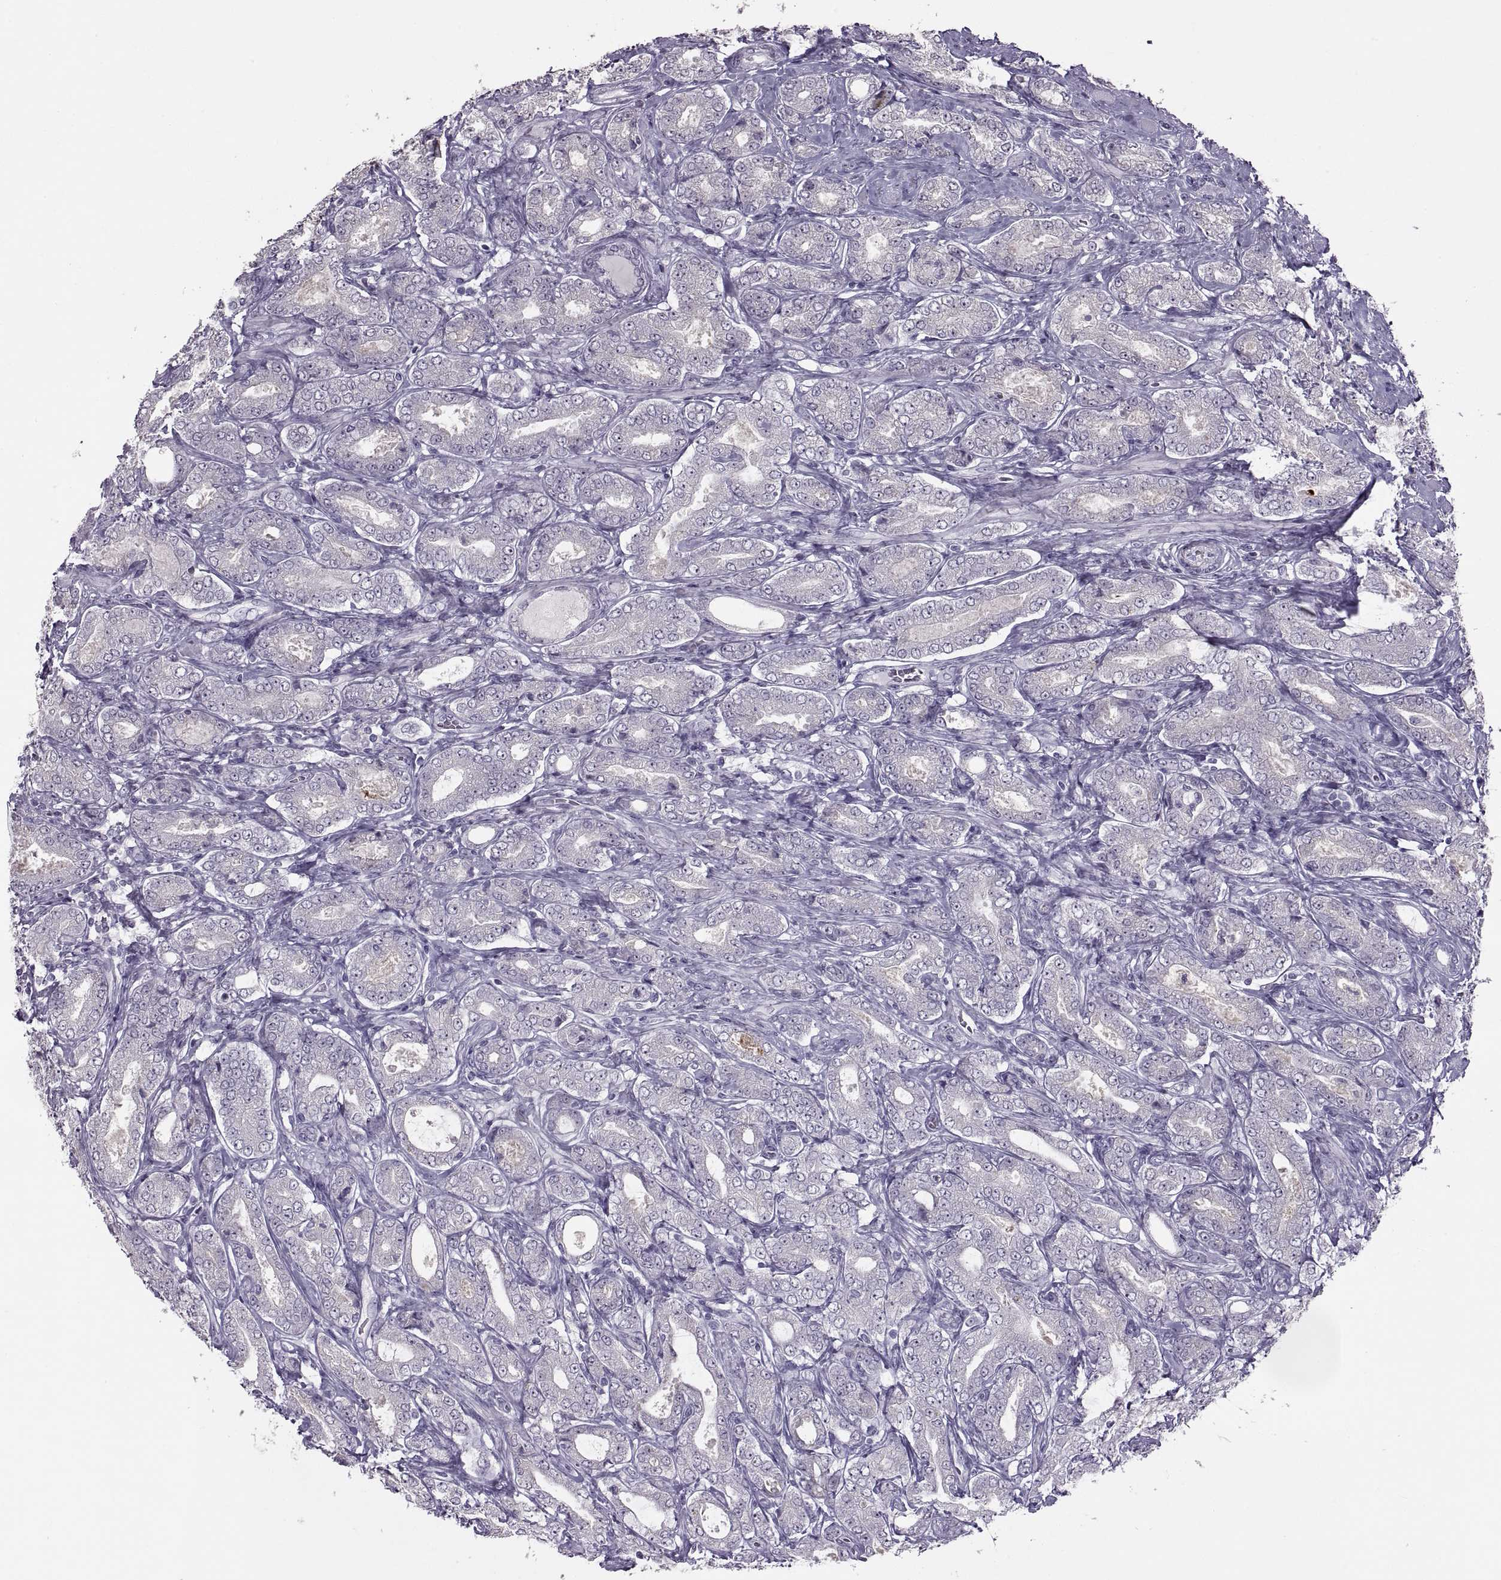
{"staining": {"intensity": "negative", "quantity": "none", "location": "none"}, "tissue": "prostate cancer", "cell_type": "Tumor cells", "image_type": "cancer", "snomed": [{"axis": "morphology", "description": "Adenocarcinoma, NOS"}, {"axis": "topography", "description": "Prostate"}], "caption": "Tumor cells are negative for protein expression in human prostate adenocarcinoma. (Stains: DAB immunohistochemistry with hematoxylin counter stain, Microscopy: brightfield microscopy at high magnification).", "gene": "ASIC2", "patient": {"sex": "male", "age": 64}}